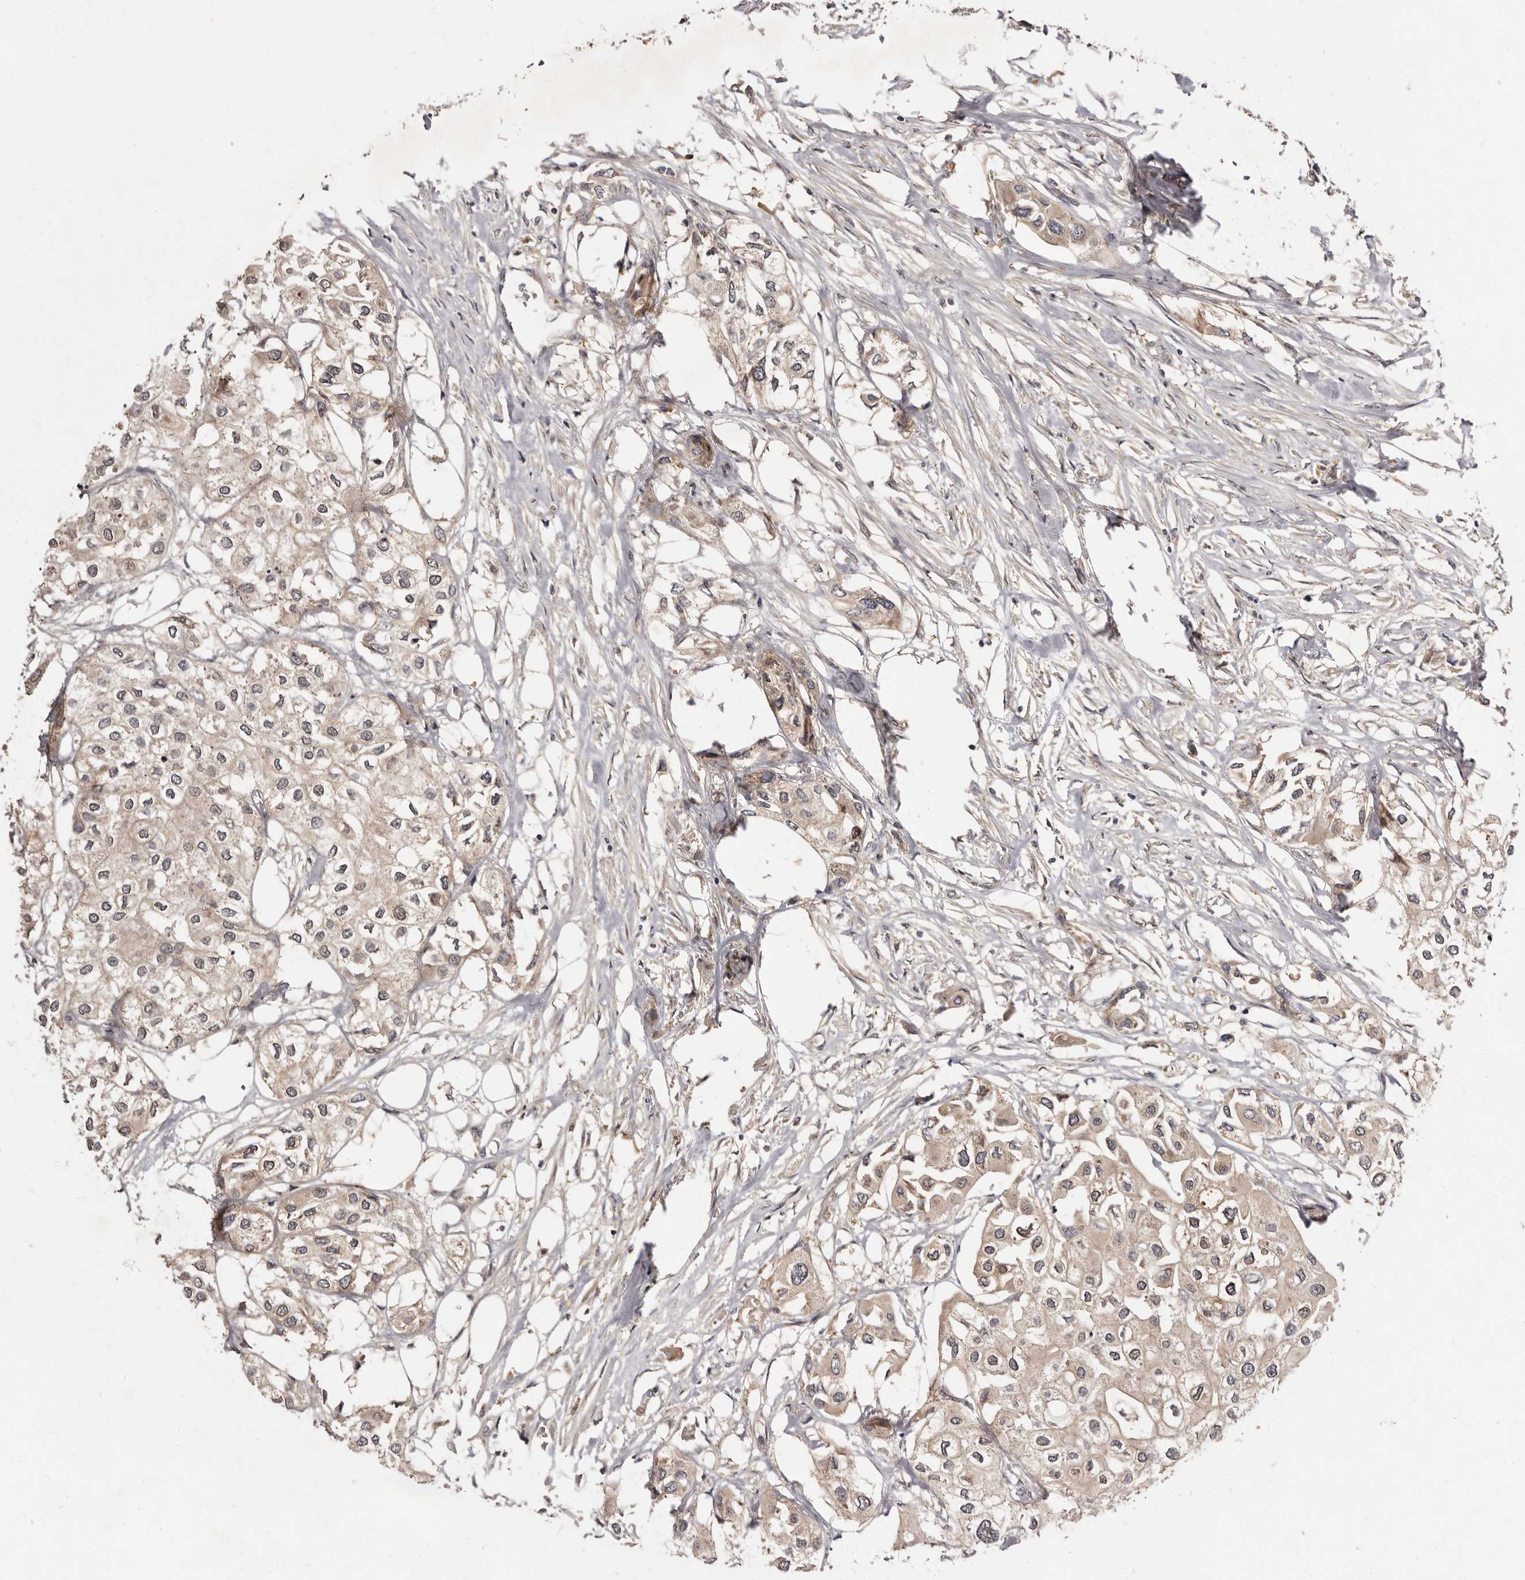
{"staining": {"intensity": "weak", "quantity": "<25%", "location": "cytoplasmic/membranous"}, "tissue": "urothelial cancer", "cell_type": "Tumor cells", "image_type": "cancer", "snomed": [{"axis": "morphology", "description": "Urothelial carcinoma, High grade"}, {"axis": "topography", "description": "Urinary bladder"}], "caption": "This histopathology image is of urothelial cancer stained with immunohistochemistry (IHC) to label a protein in brown with the nuclei are counter-stained blue. There is no staining in tumor cells.", "gene": "INAVA", "patient": {"sex": "male", "age": 64}}